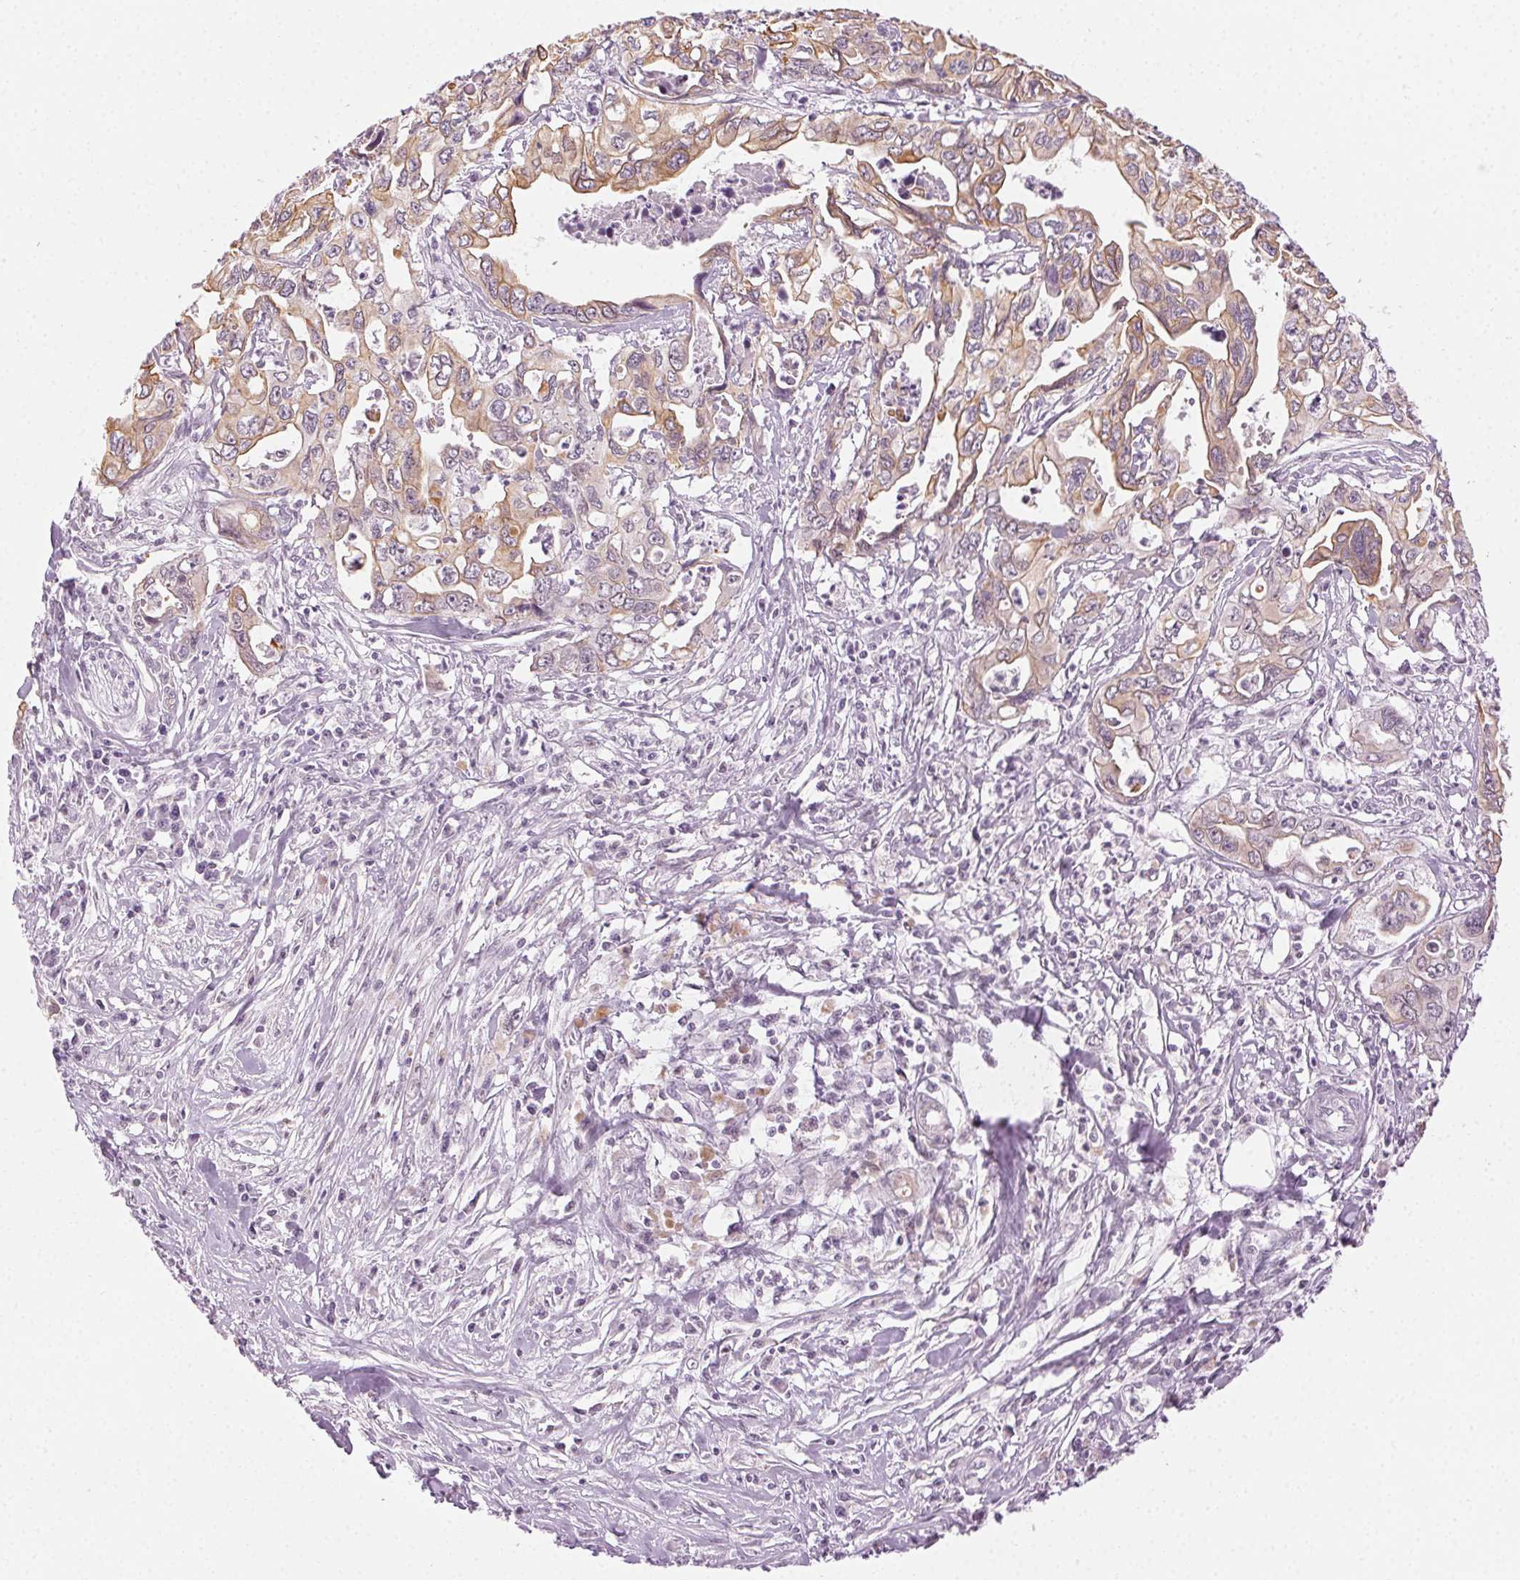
{"staining": {"intensity": "weak", "quantity": ">75%", "location": "cytoplasmic/membranous"}, "tissue": "pancreatic cancer", "cell_type": "Tumor cells", "image_type": "cancer", "snomed": [{"axis": "morphology", "description": "Adenocarcinoma, NOS"}, {"axis": "topography", "description": "Pancreas"}], "caption": "A low amount of weak cytoplasmic/membranous staining is appreciated in approximately >75% of tumor cells in adenocarcinoma (pancreatic) tissue.", "gene": "AIF1L", "patient": {"sex": "male", "age": 68}}